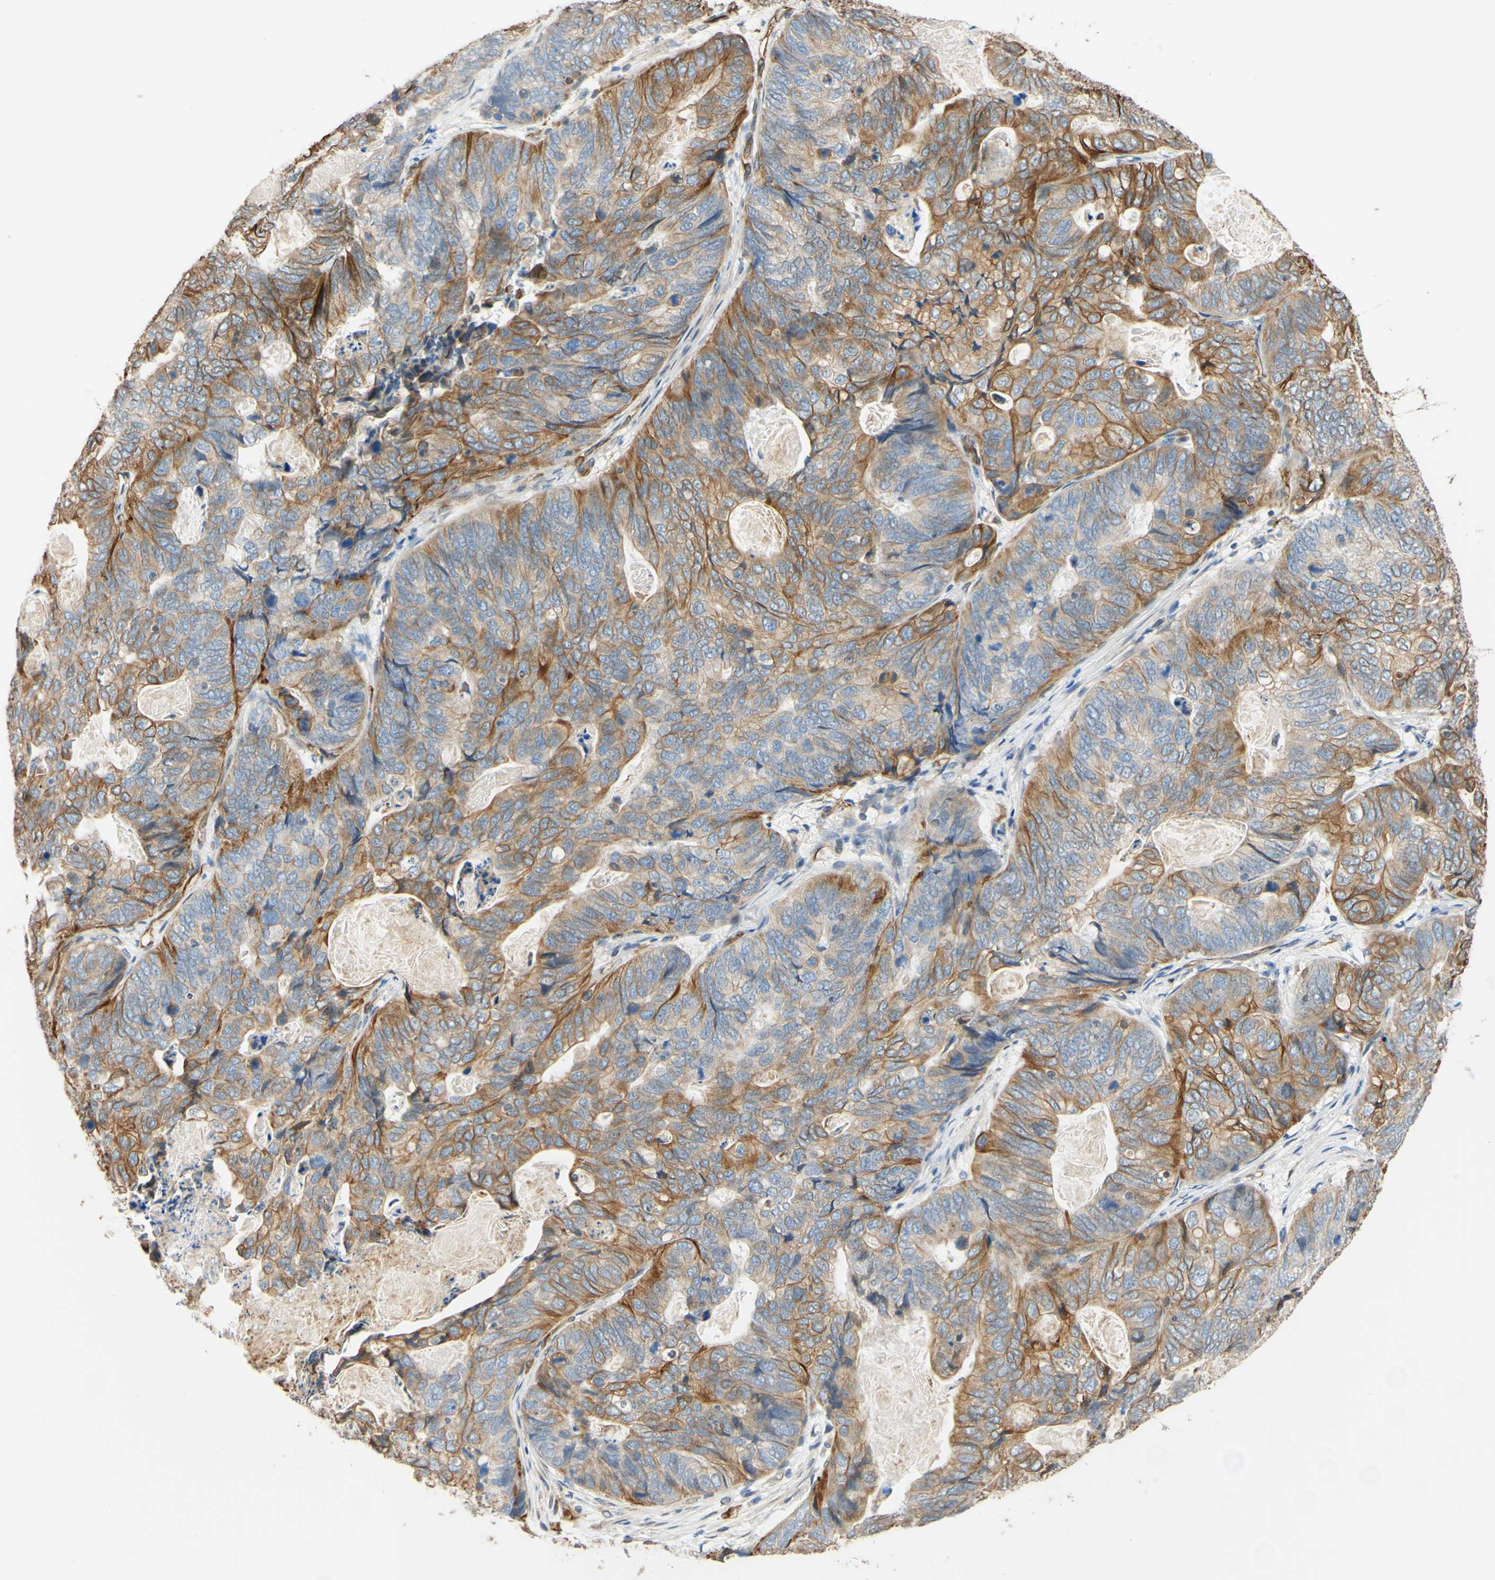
{"staining": {"intensity": "moderate", "quantity": "25%-75%", "location": "cytoplasmic/membranous"}, "tissue": "stomach cancer", "cell_type": "Tumor cells", "image_type": "cancer", "snomed": [{"axis": "morphology", "description": "Adenocarcinoma, NOS"}, {"axis": "topography", "description": "Stomach"}], "caption": "Approximately 25%-75% of tumor cells in stomach adenocarcinoma demonstrate moderate cytoplasmic/membranous protein expression as visualized by brown immunohistochemical staining.", "gene": "ENDOD1", "patient": {"sex": "female", "age": 89}}